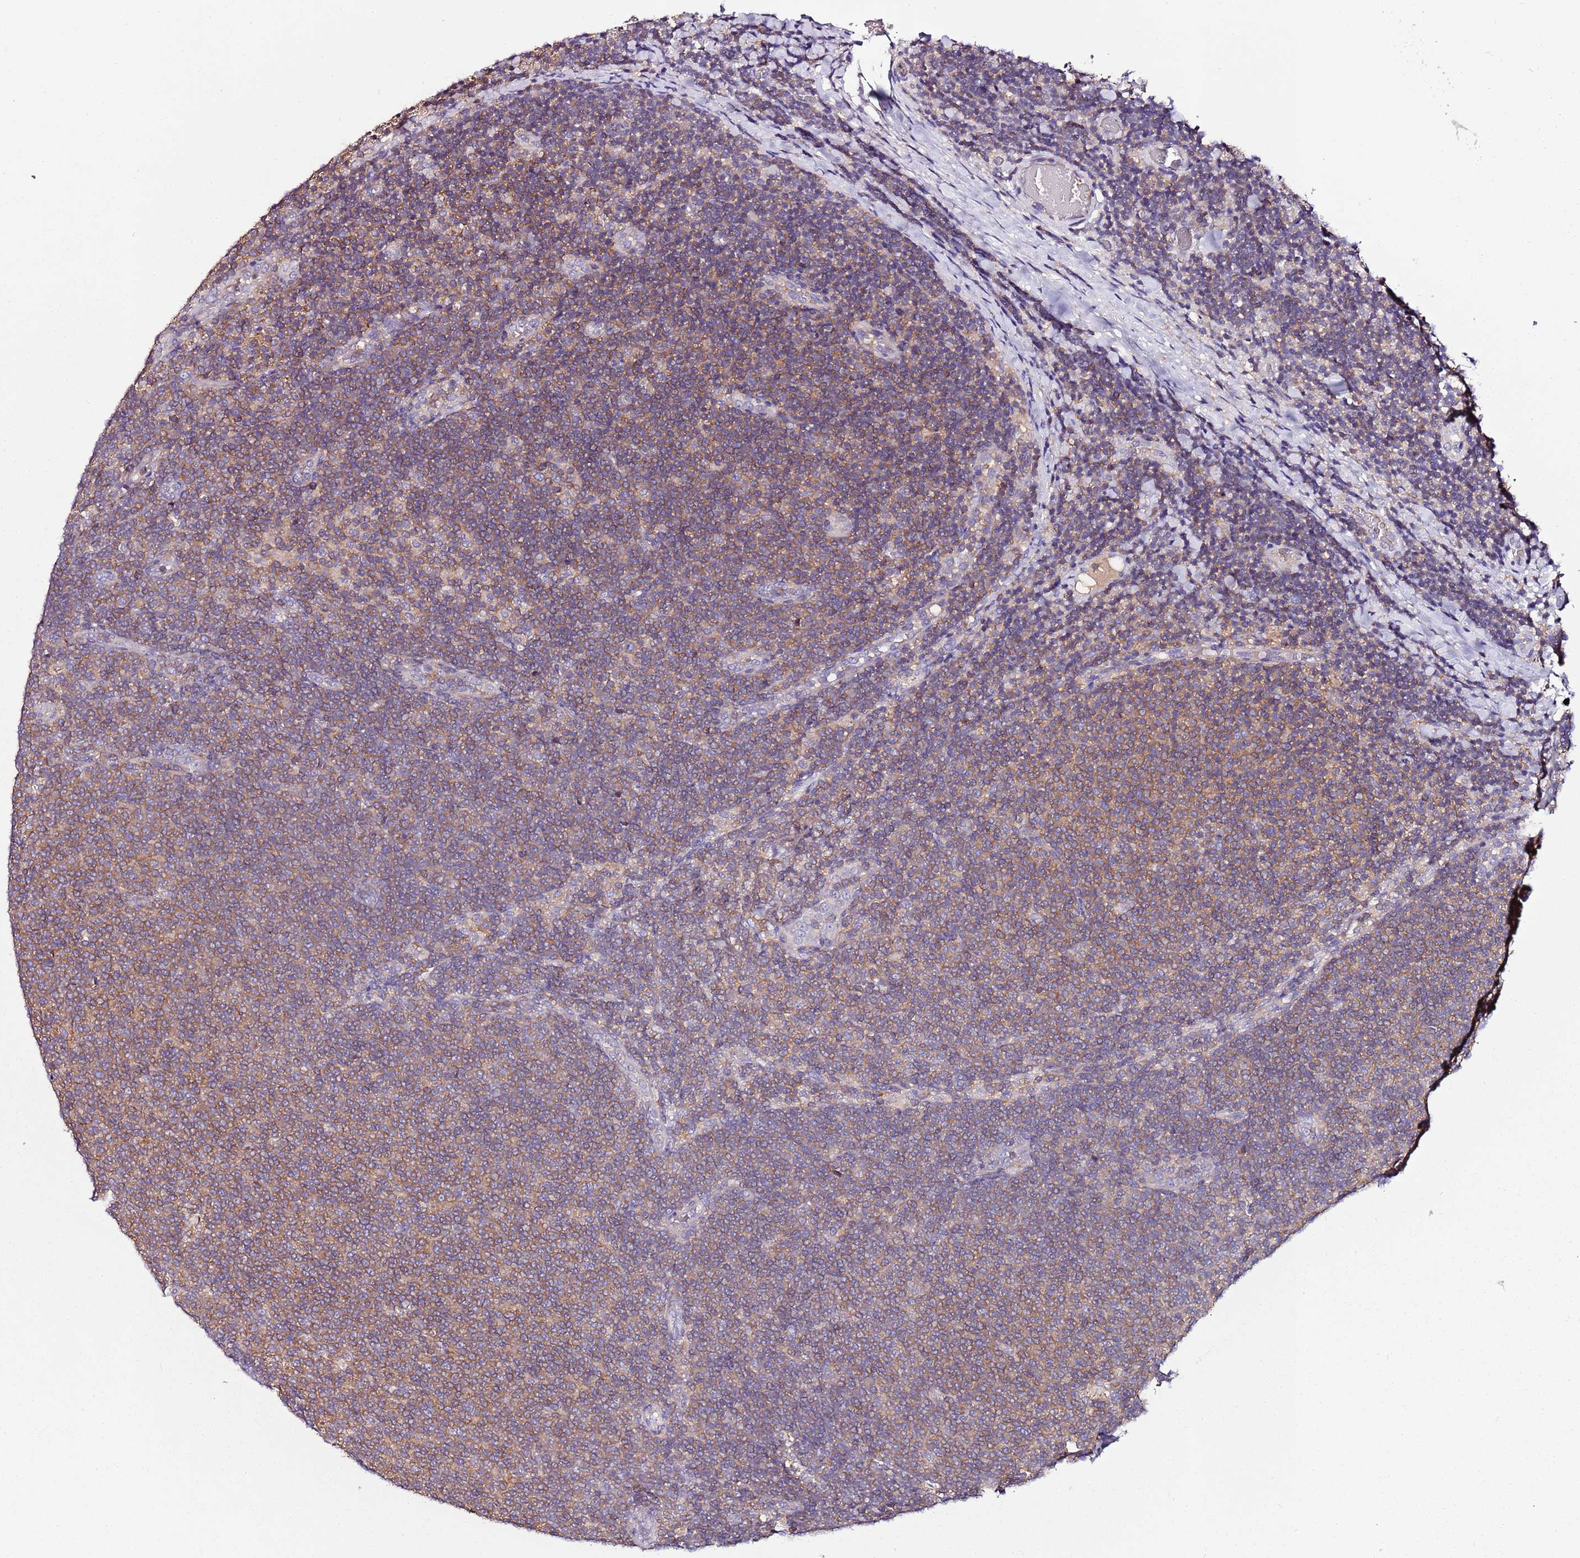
{"staining": {"intensity": "weak", "quantity": ">75%", "location": "cytoplasmic/membranous"}, "tissue": "lymphoma", "cell_type": "Tumor cells", "image_type": "cancer", "snomed": [{"axis": "morphology", "description": "Malignant lymphoma, non-Hodgkin's type, Low grade"}, {"axis": "topography", "description": "Lymph node"}], "caption": "Immunohistochemistry staining of low-grade malignant lymphoma, non-Hodgkin's type, which displays low levels of weak cytoplasmic/membranous staining in approximately >75% of tumor cells indicating weak cytoplasmic/membranous protein expression. The staining was performed using DAB (3,3'-diaminobenzidine) (brown) for protein detection and nuclei were counterstained in hematoxylin (blue).", "gene": "IGIP", "patient": {"sex": "male", "age": 66}}